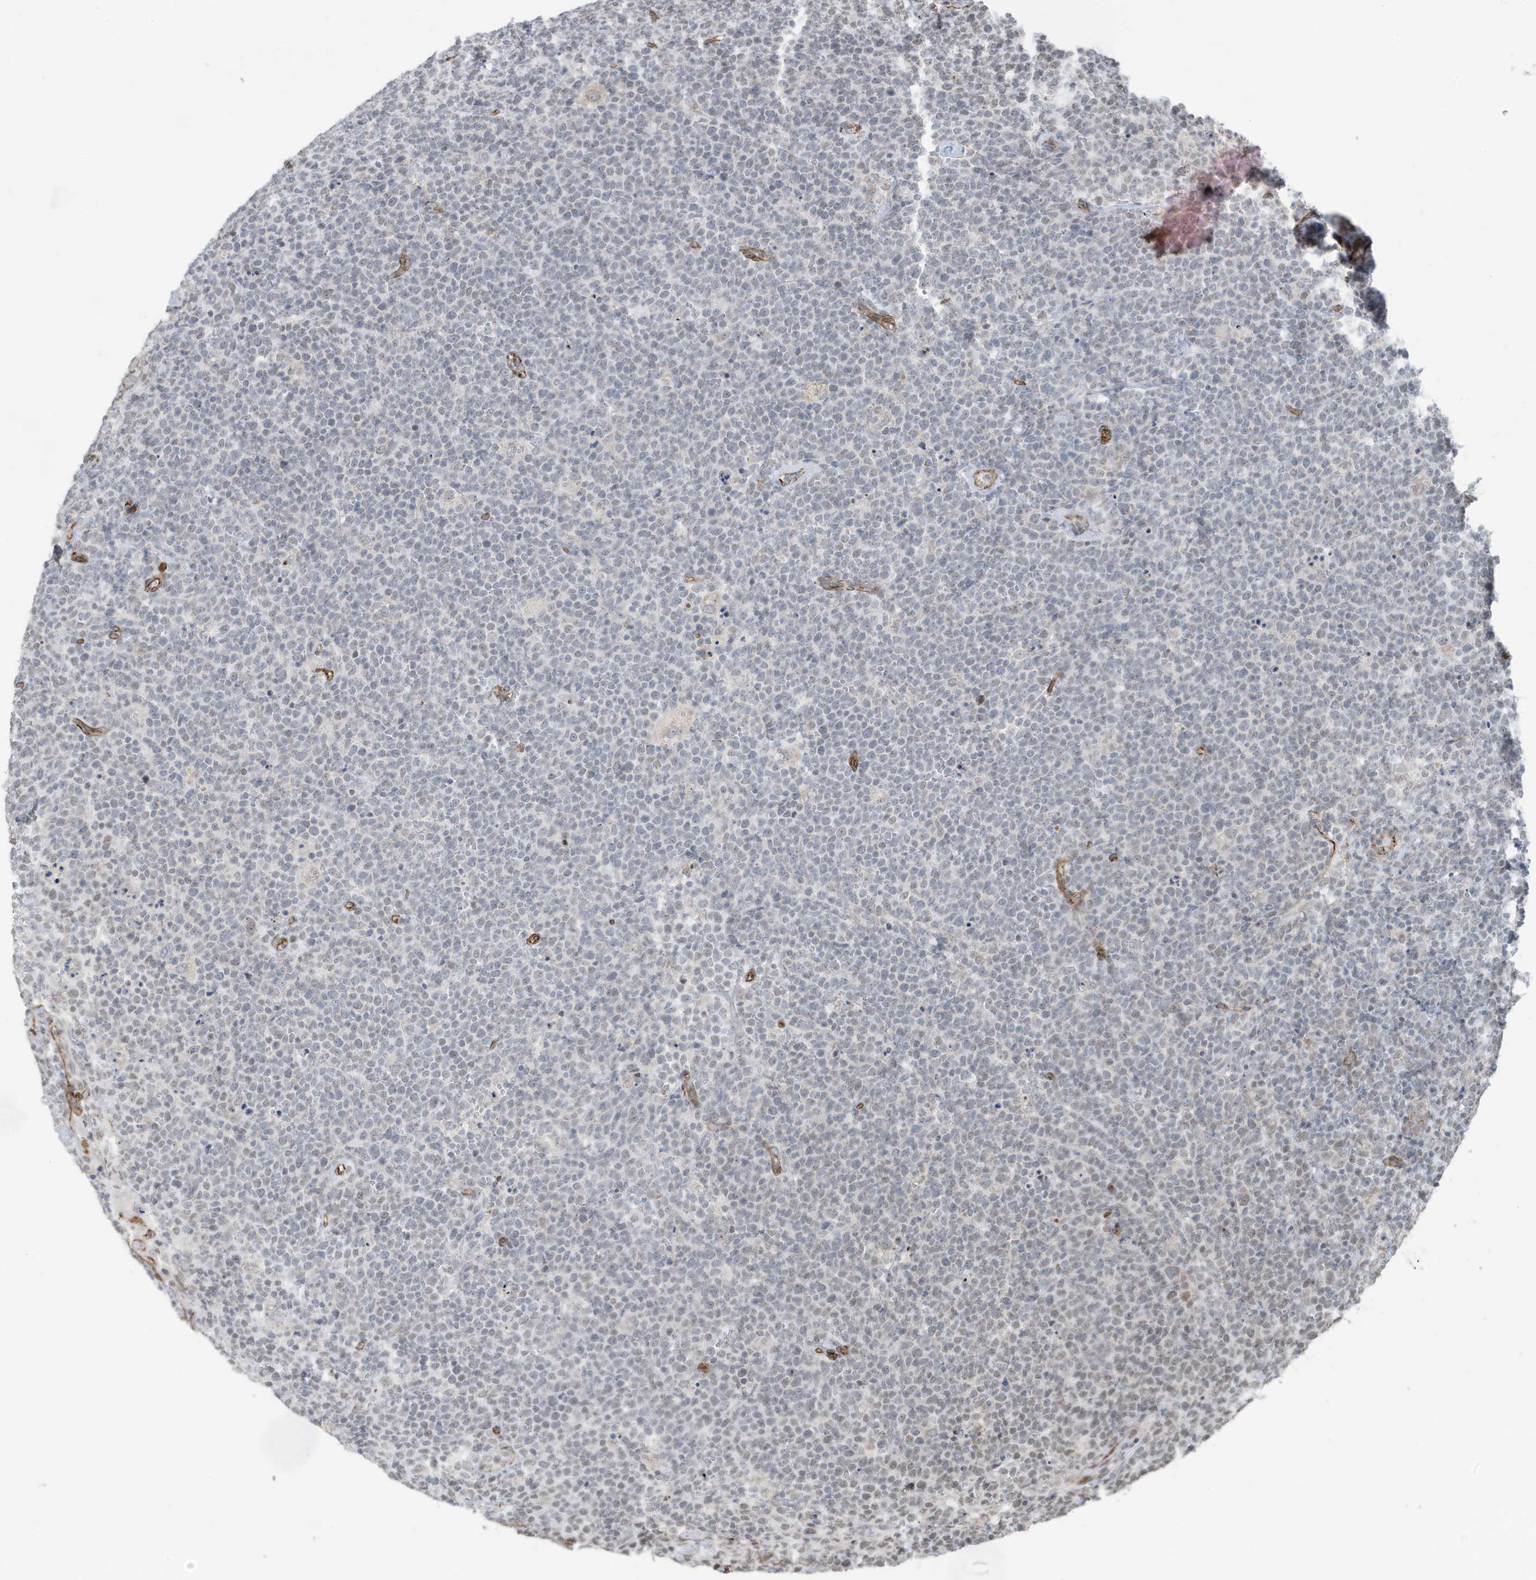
{"staining": {"intensity": "negative", "quantity": "none", "location": "none"}, "tissue": "lymphoma", "cell_type": "Tumor cells", "image_type": "cancer", "snomed": [{"axis": "morphology", "description": "Malignant lymphoma, non-Hodgkin's type, High grade"}, {"axis": "topography", "description": "Lymph node"}], "caption": "Tumor cells are negative for brown protein staining in lymphoma.", "gene": "CHCHD4", "patient": {"sex": "male", "age": 61}}